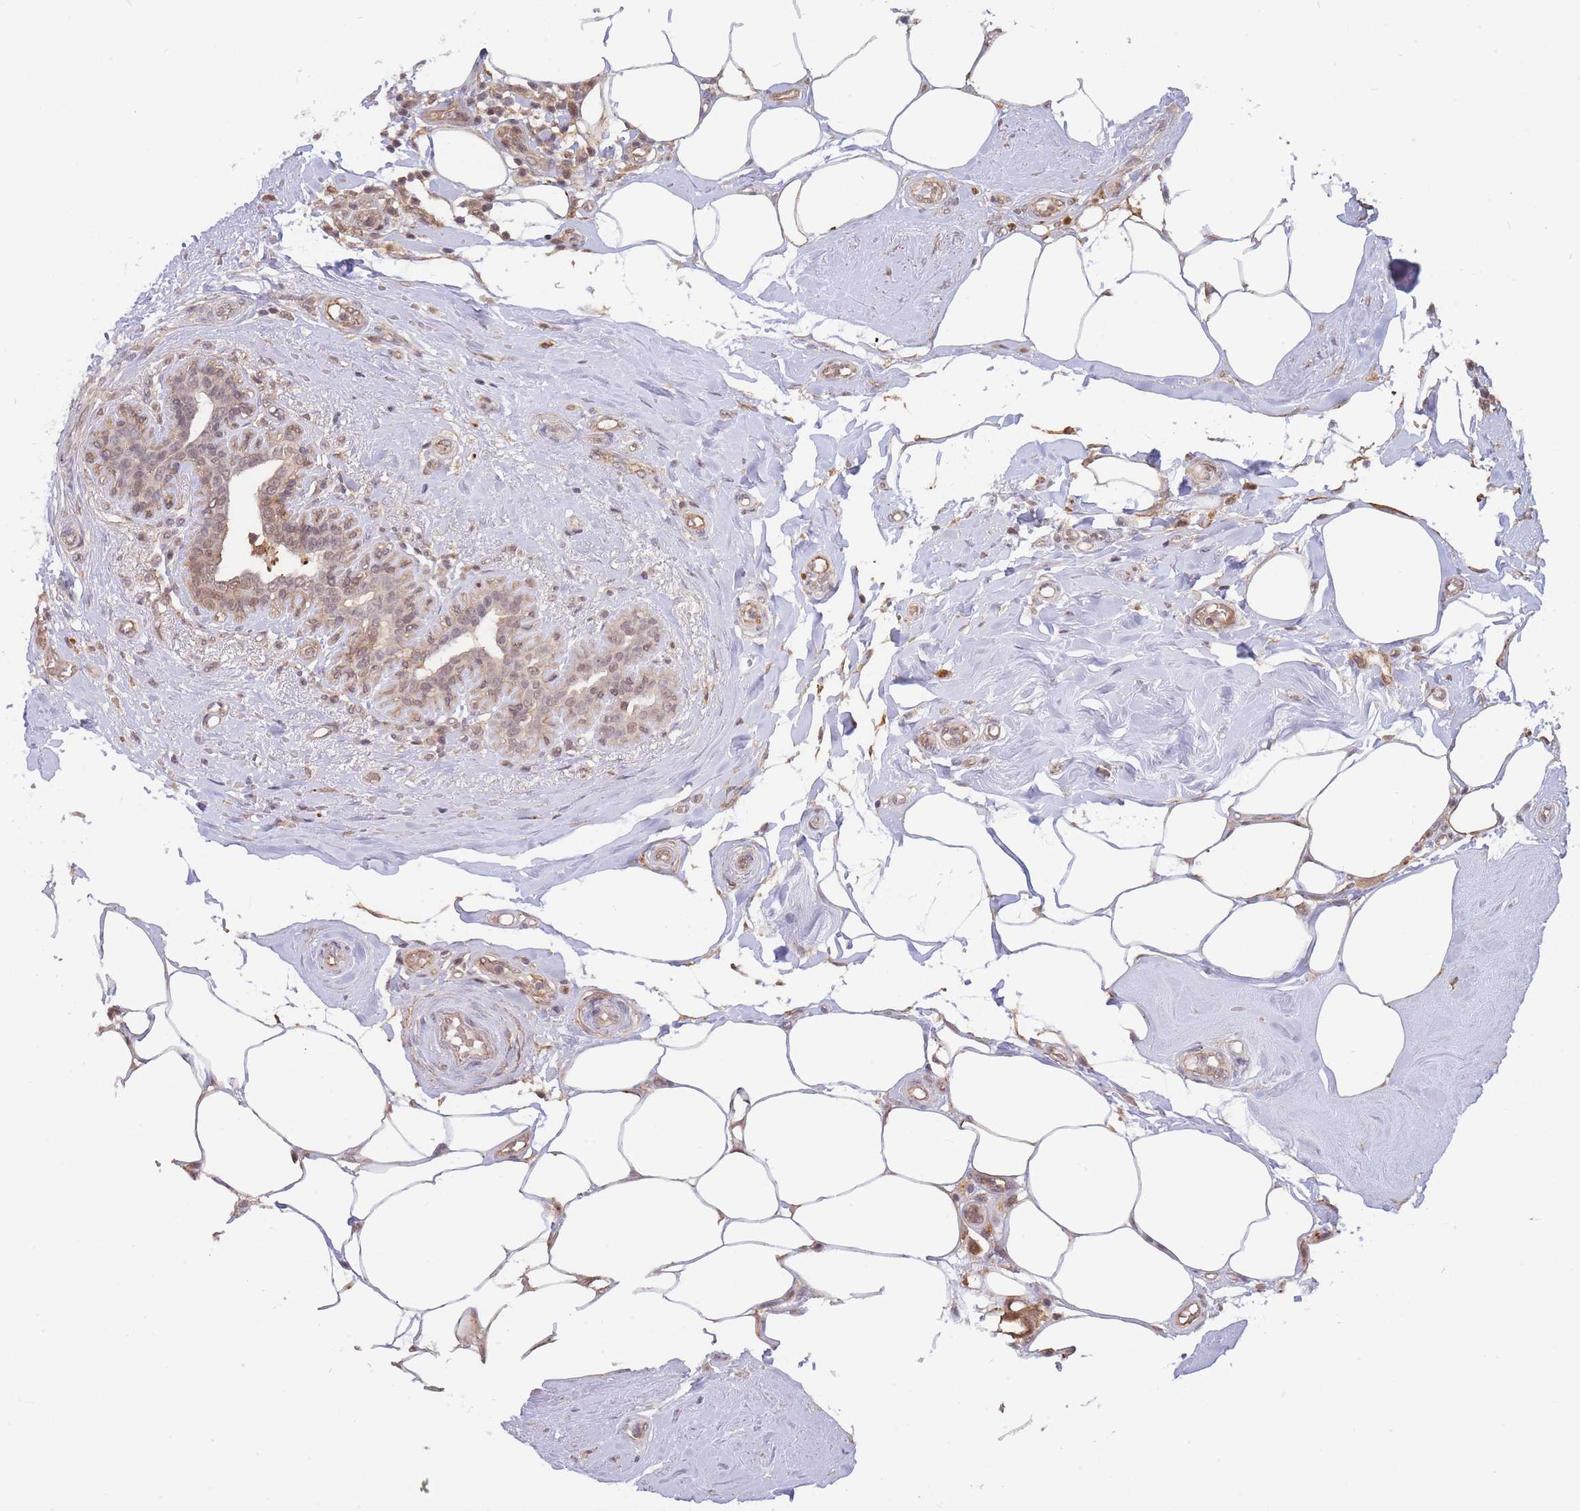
{"staining": {"intensity": "moderate", "quantity": ">75%", "location": "cytoplasmic/membranous,nuclear"}, "tissue": "breast cancer", "cell_type": "Tumor cells", "image_type": "cancer", "snomed": [{"axis": "morphology", "description": "Duct carcinoma"}, {"axis": "topography", "description": "Breast"}], "caption": "IHC image of breast cancer stained for a protein (brown), which shows medium levels of moderate cytoplasmic/membranous and nuclear staining in approximately >75% of tumor cells.", "gene": "BOD1L1", "patient": {"sex": "female", "age": 73}}